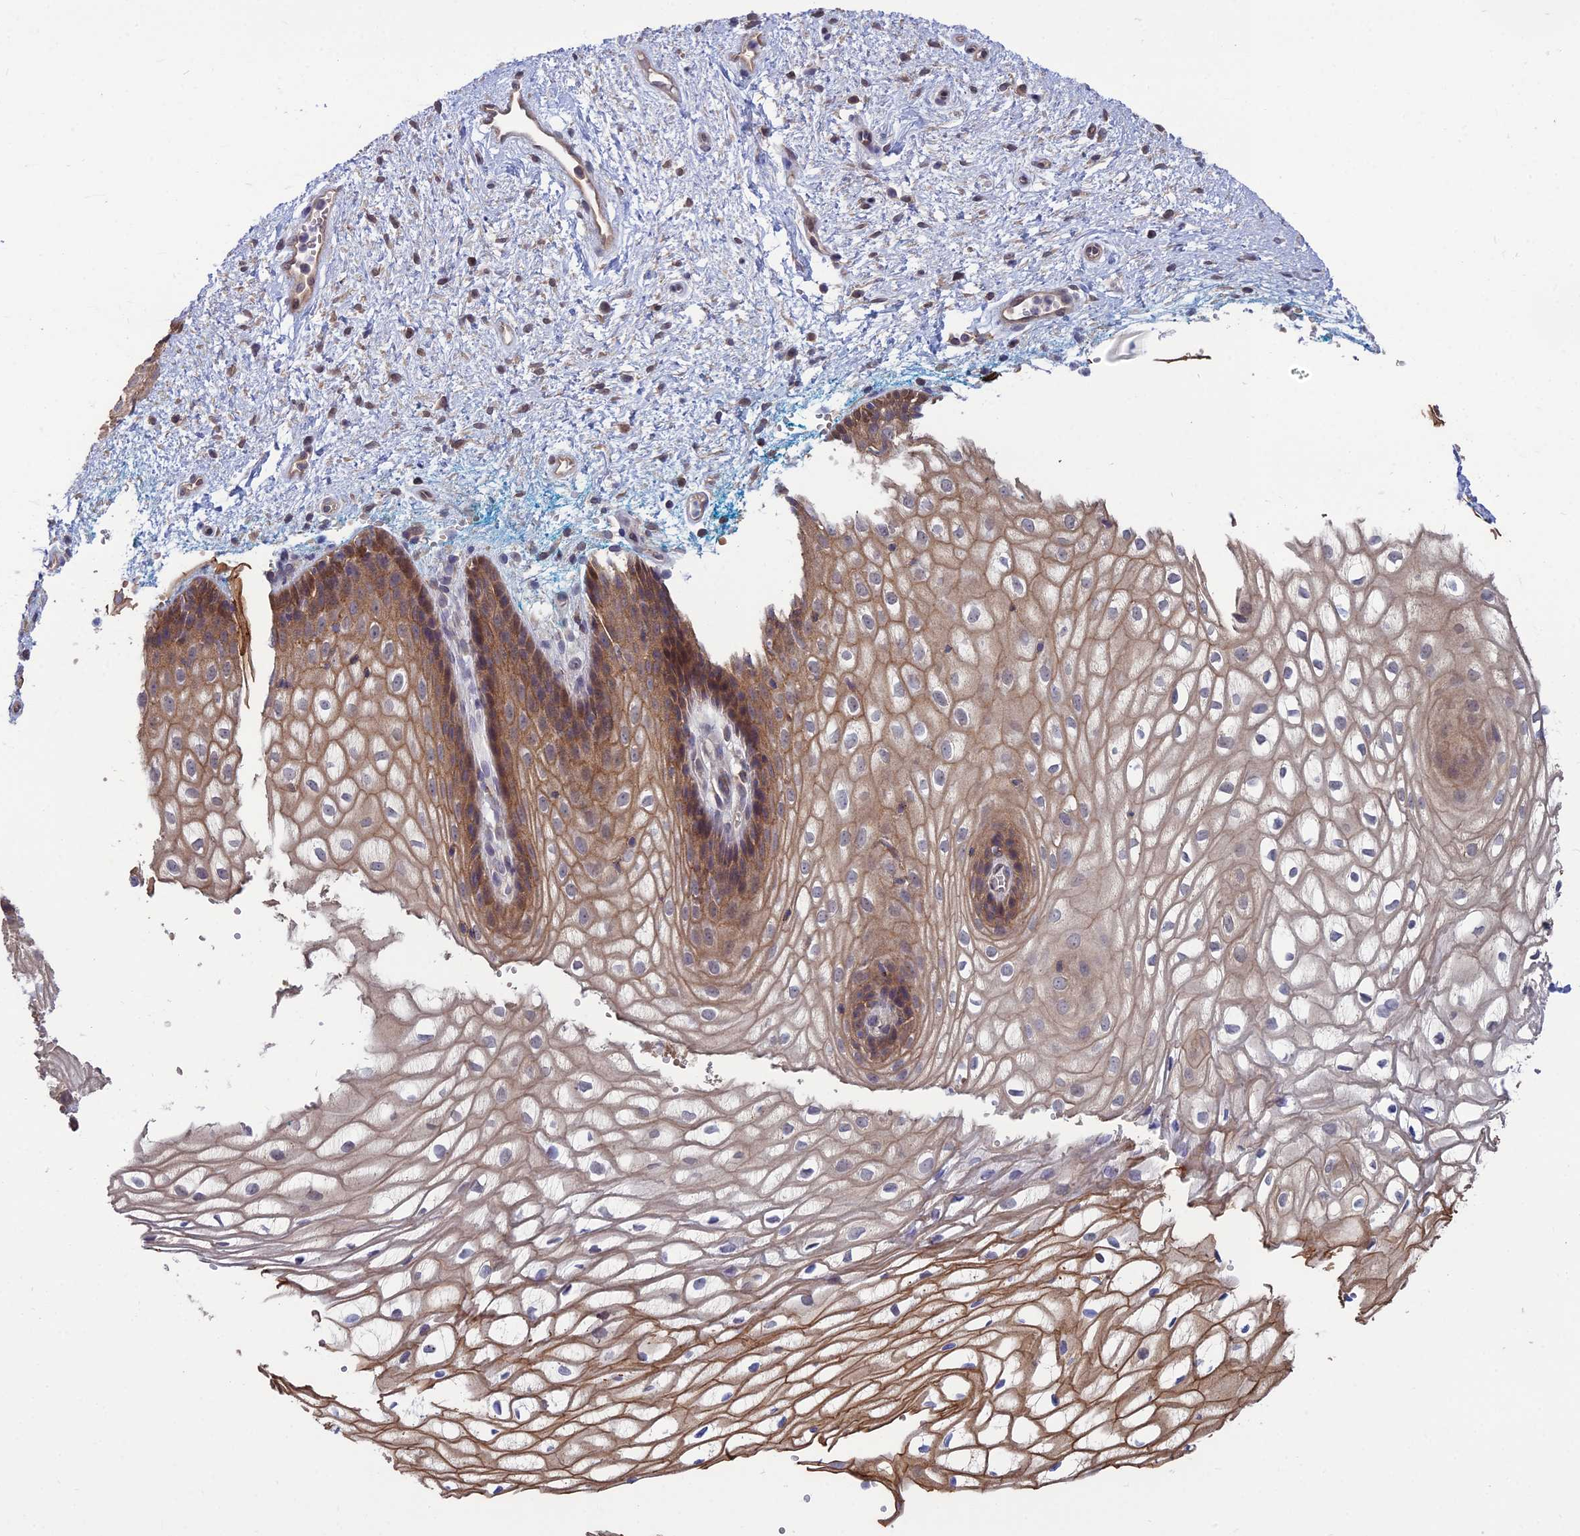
{"staining": {"intensity": "moderate", "quantity": ">75%", "location": "cytoplasmic/membranous"}, "tissue": "vagina", "cell_type": "Squamous epithelial cells", "image_type": "normal", "snomed": [{"axis": "morphology", "description": "Normal tissue, NOS"}, {"axis": "topography", "description": "Vagina"}], "caption": "A brown stain highlights moderate cytoplasmic/membranous positivity of a protein in squamous epithelial cells of benign human vagina.", "gene": "OPA3", "patient": {"sex": "female", "age": 34}}